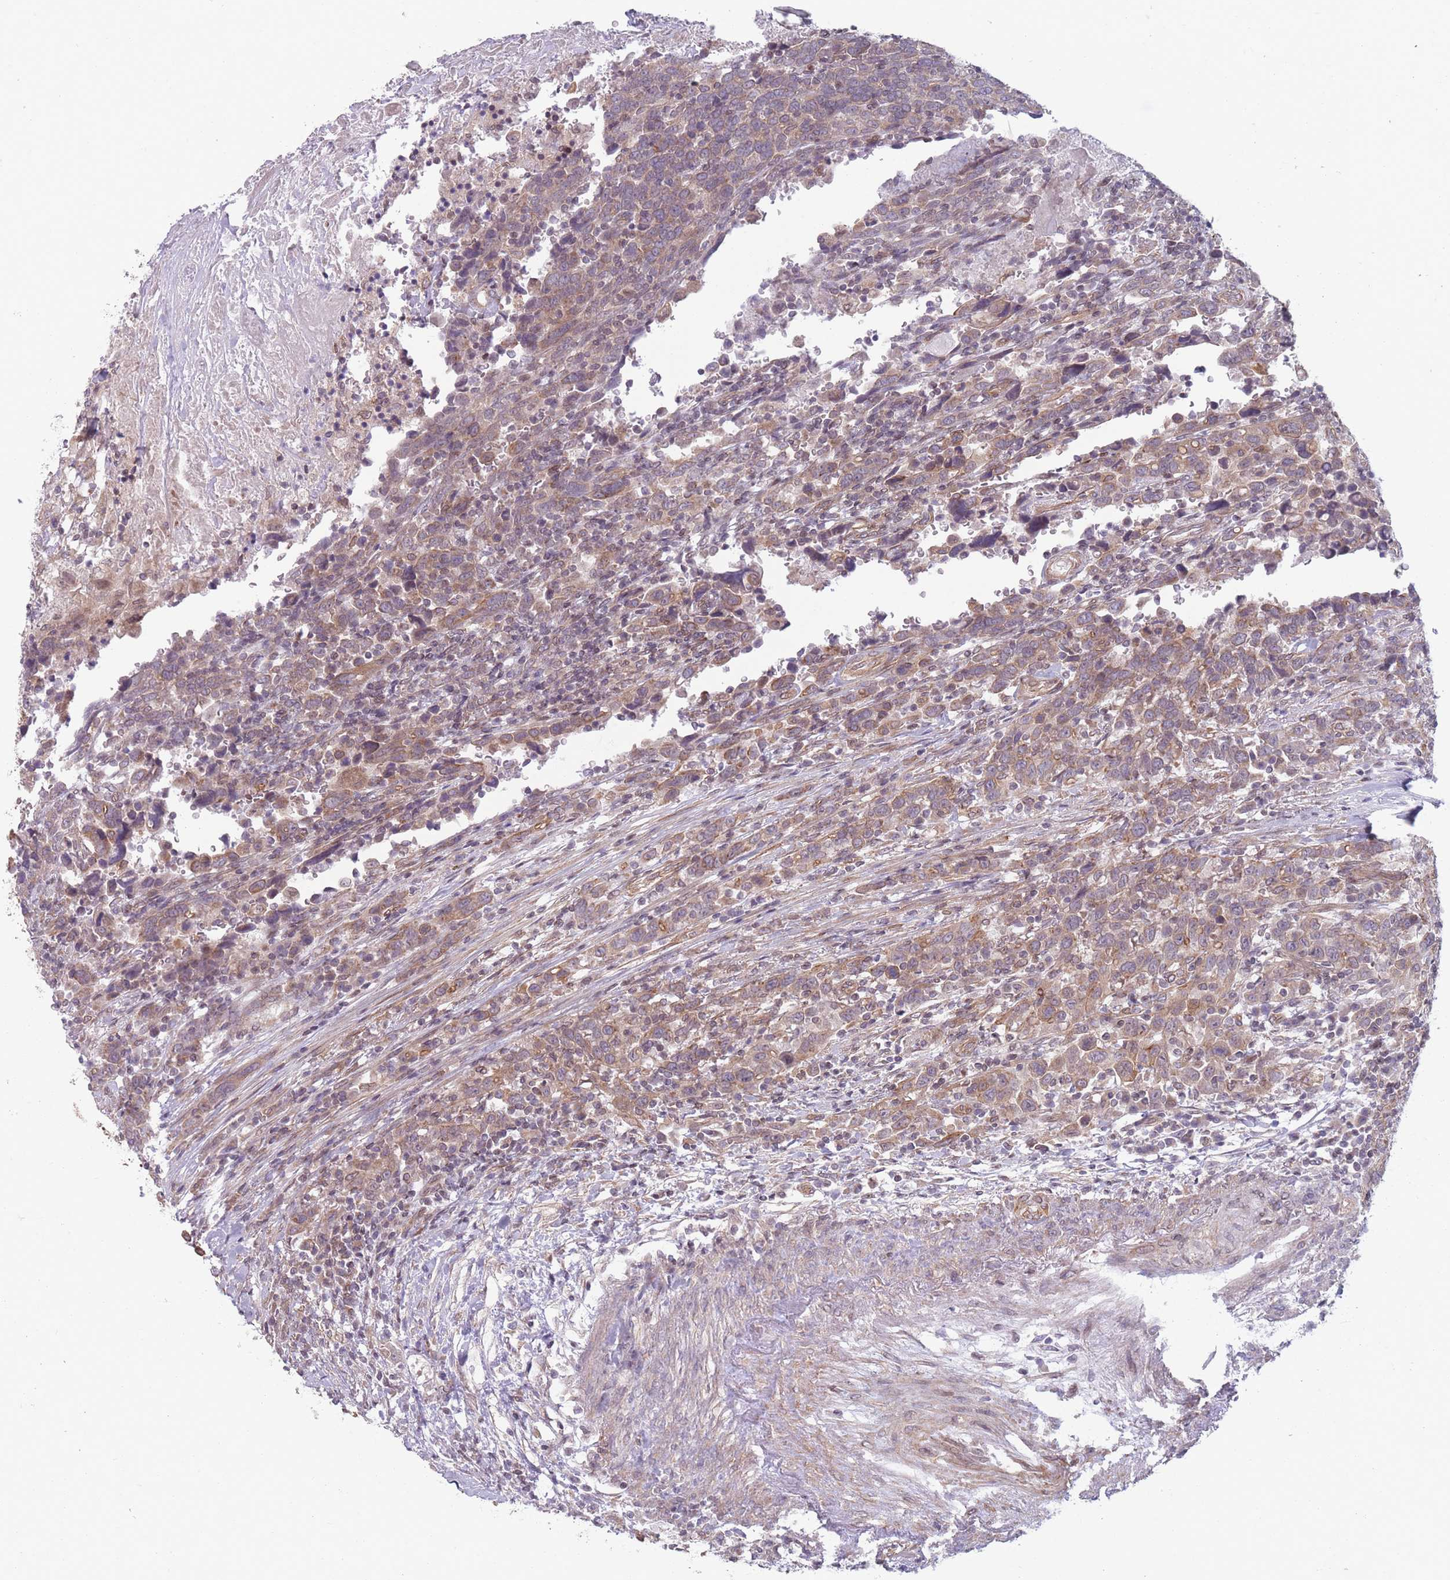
{"staining": {"intensity": "moderate", "quantity": ">75%", "location": "cytoplasmic/membranous"}, "tissue": "urothelial cancer", "cell_type": "Tumor cells", "image_type": "cancer", "snomed": [{"axis": "morphology", "description": "Urothelial carcinoma, High grade"}, {"axis": "topography", "description": "Urinary bladder"}], "caption": "Immunohistochemical staining of human urothelial carcinoma (high-grade) displays medium levels of moderate cytoplasmic/membranous expression in approximately >75% of tumor cells. Ihc stains the protein of interest in brown and the nuclei are stained blue.", "gene": "VRK2", "patient": {"sex": "male", "age": 61}}